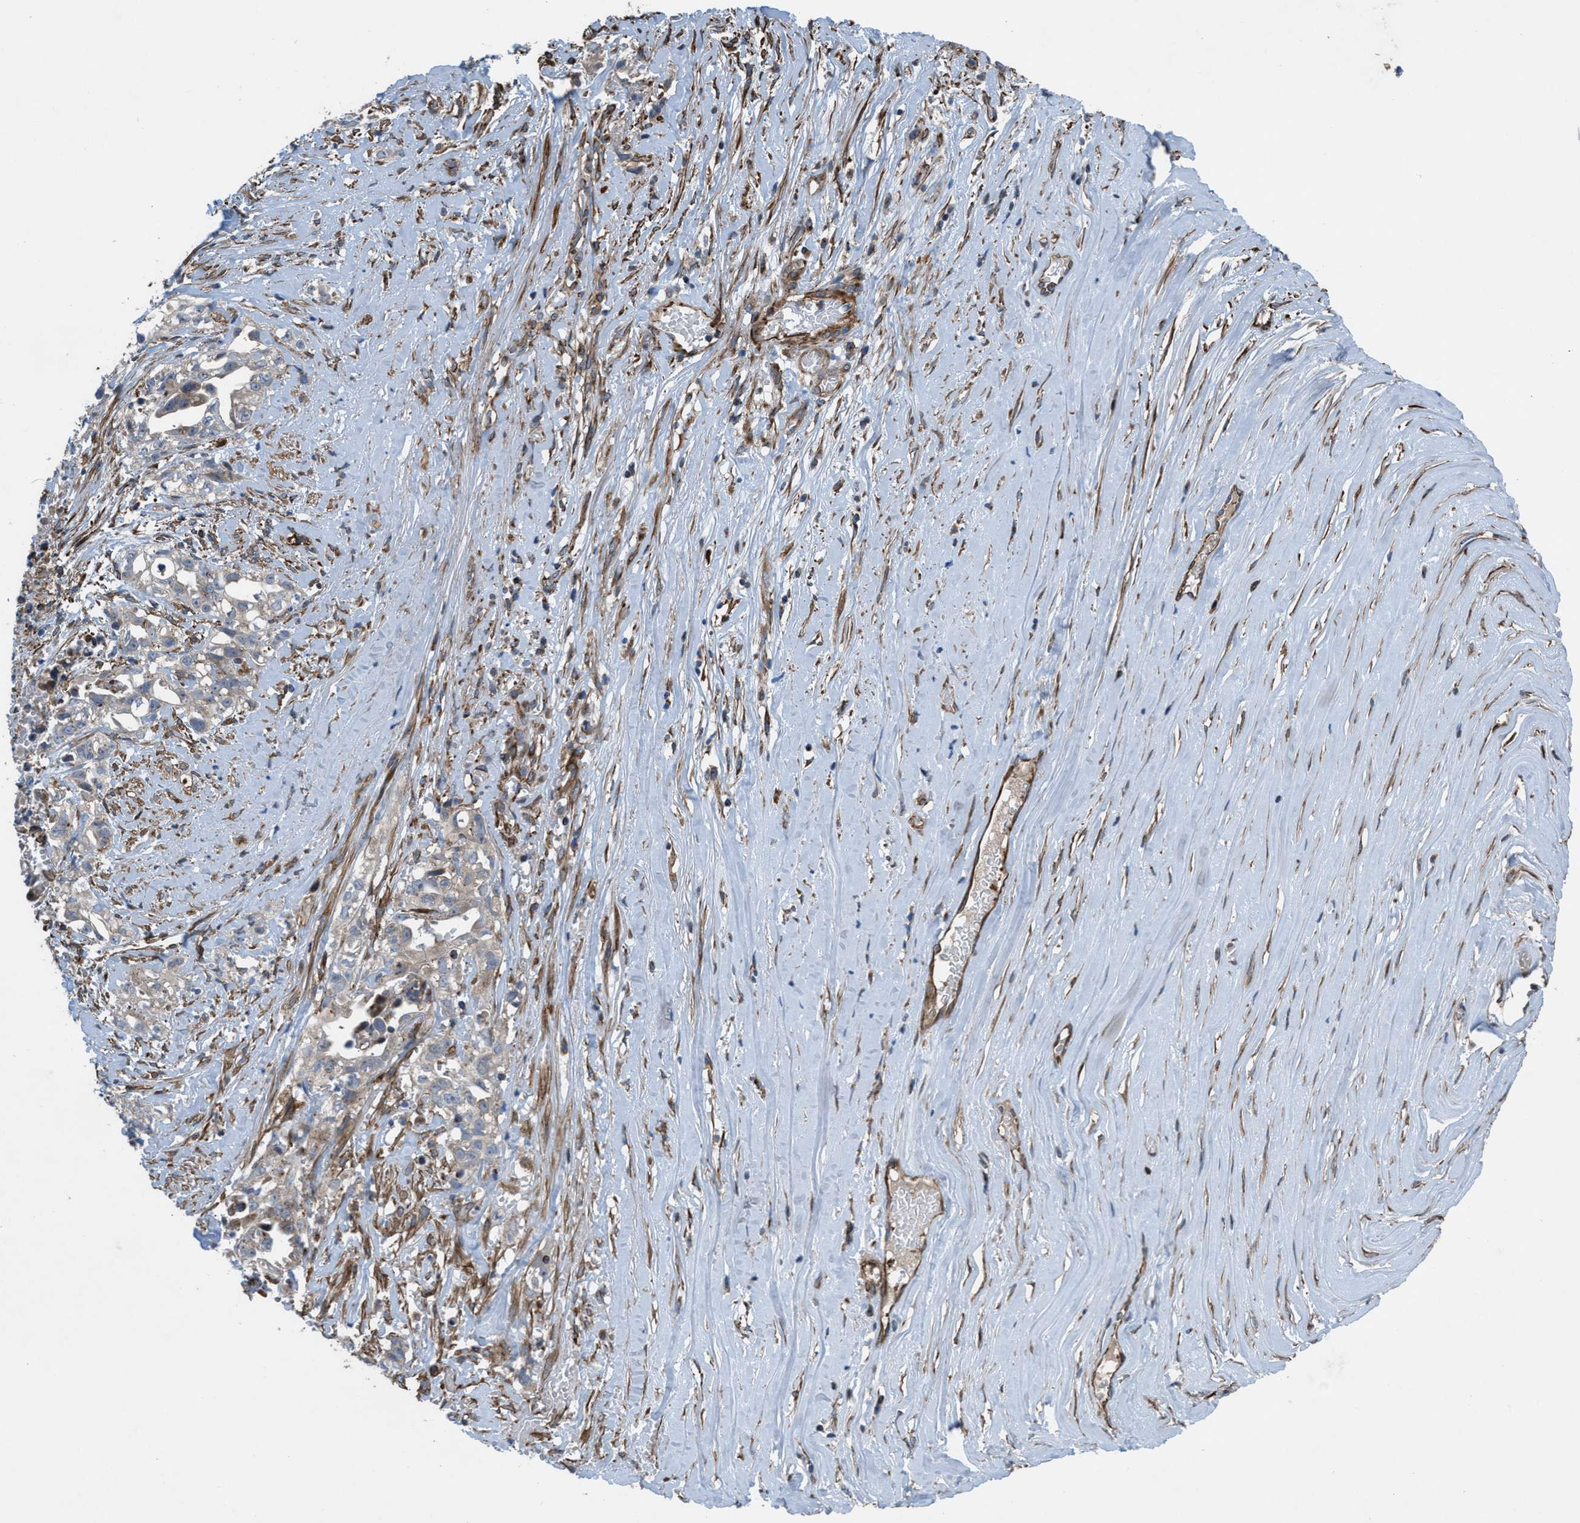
{"staining": {"intensity": "weak", "quantity": ">75%", "location": "cytoplasmic/membranous"}, "tissue": "liver cancer", "cell_type": "Tumor cells", "image_type": "cancer", "snomed": [{"axis": "morphology", "description": "Cholangiocarcinoma"}, {"axis": "topography", "description": "Liver"}], "caption": "There is low levels of weak cytoplasmic/membranous staining in tumor cells of cholangiocarcinoma (liver), as demonstrated by immunohistochemical staining (brown color).", "gene": "SLC6A9", "patient": {"sex": "female", "age": 70}}